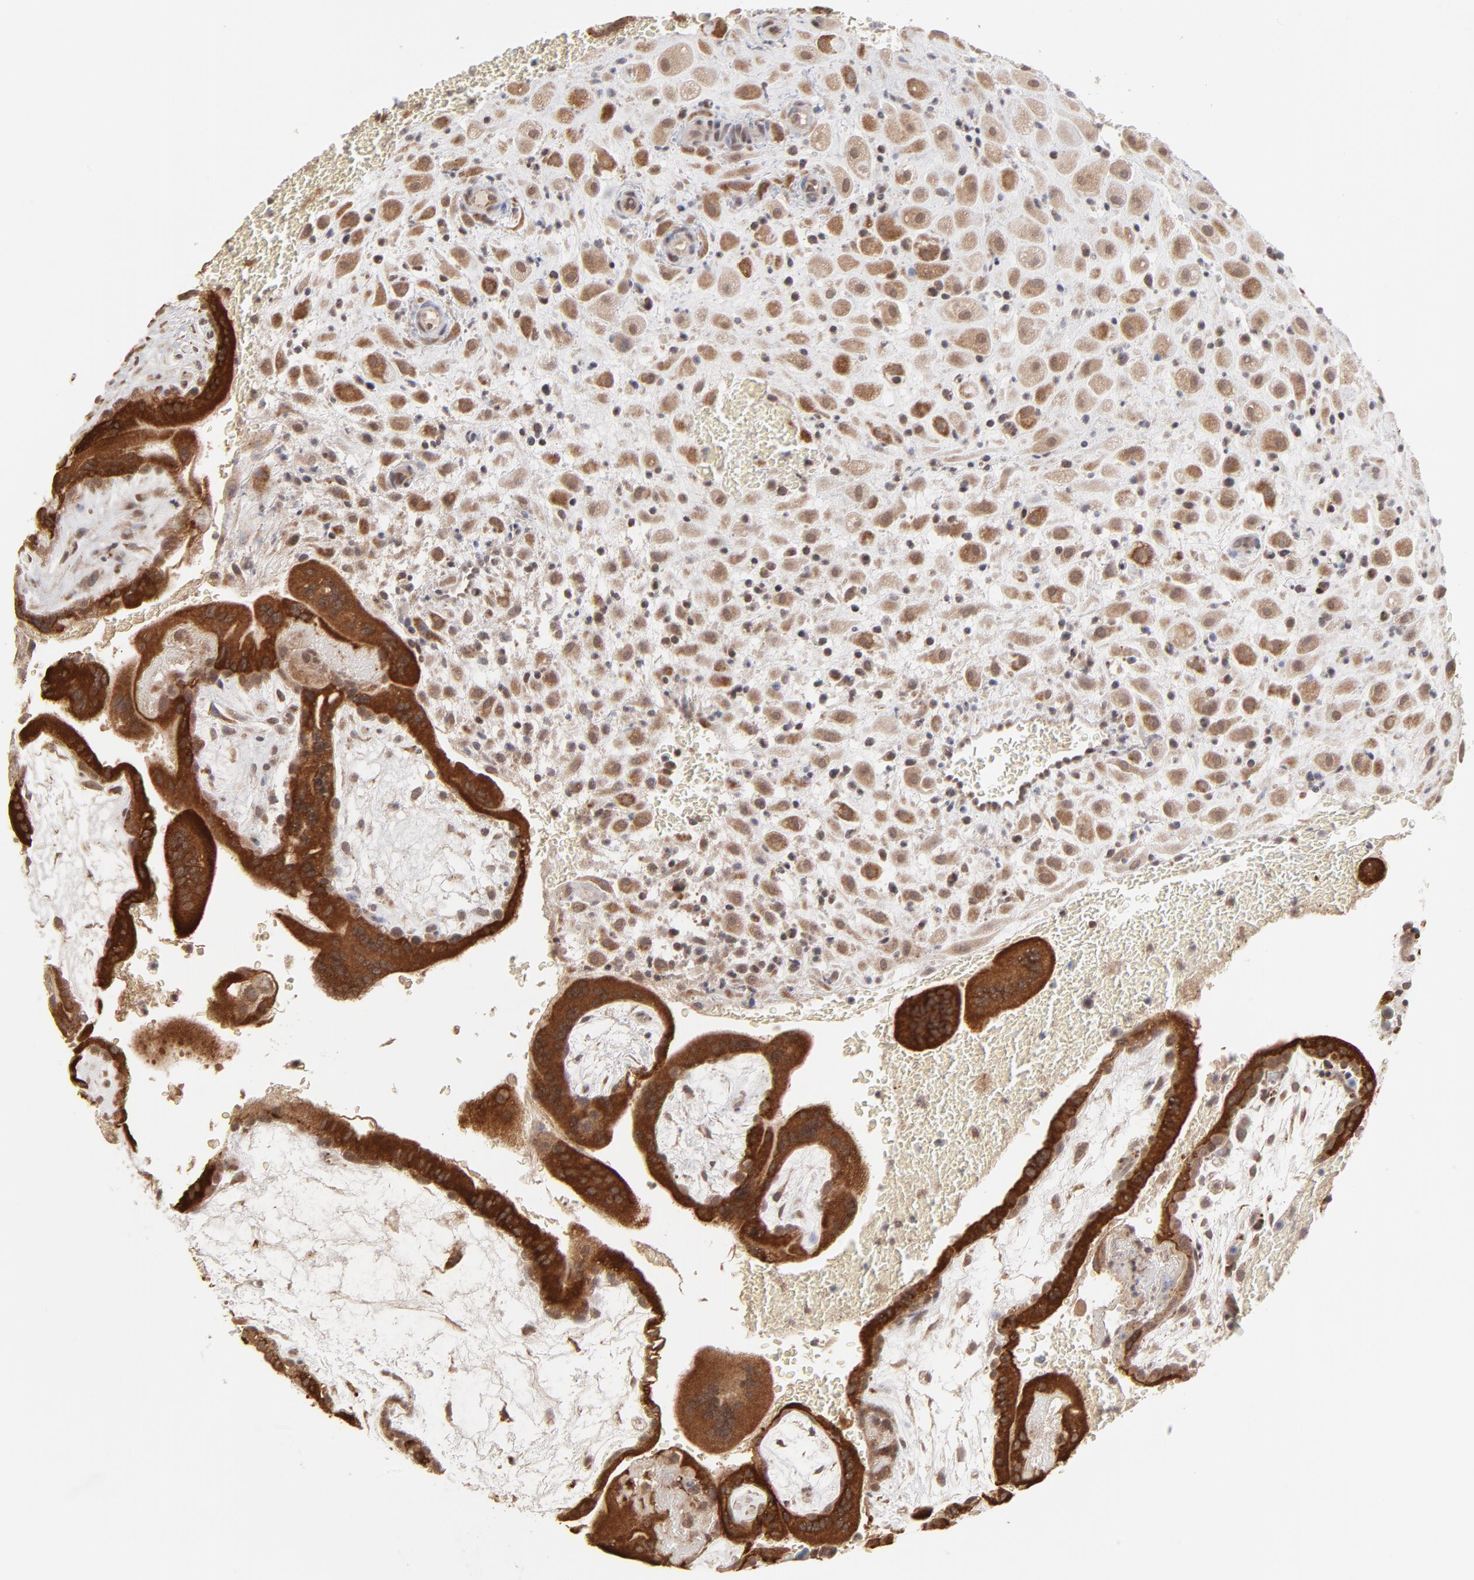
{"staining": {"intensity": "moderate", "quantity": ">75%", "location": "cytoplasmic/membranous,nuclear"}, "tissue": "placenta", "cell_type": "Decidual cells", "image_type": "normal", "snomed": [{"axis": "morphology", "description": "Normal tissue, NOS"}, {"axis": "topography", "description": "Placenta"}], "caption": "A brown stain labels moderate cytoplasmic/membranous,nuclear expression of a protein in decidual cells of unremarkable placenta. (Stains: DAB (3,3'-diaminobenzidine) in brown, nuclei in blue, Microscopy: brightfield microscopy at high magnification).", "gene": "ARIH1", "patient": {"sex": "female", "age": 35}}